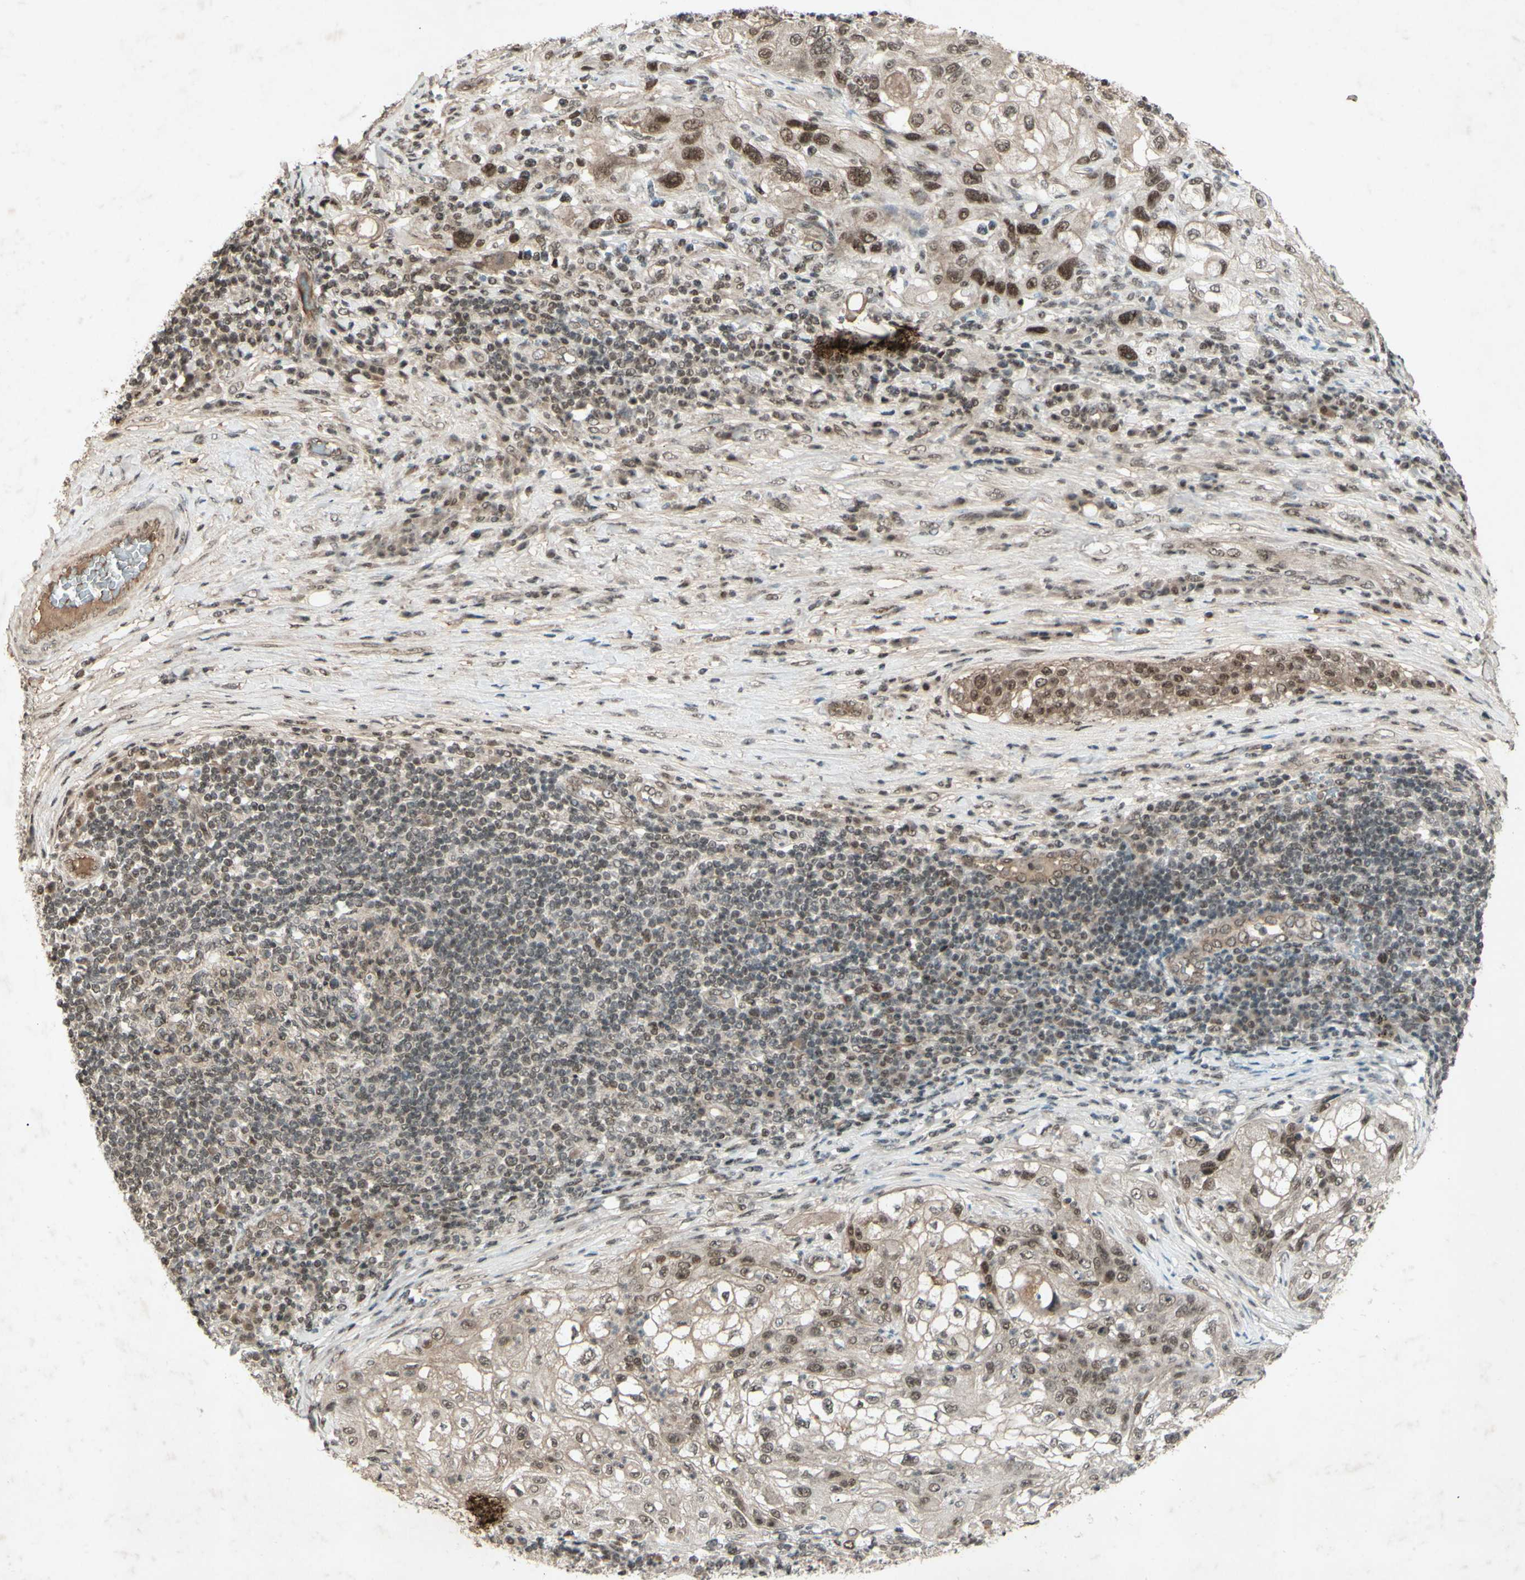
{"staining": {"intensity": "moderate", "quantity": ">75%", "location": "nuclear"}, "tissue": "lung cancer", "cell_type": "Tumor cells", "image_type": "cancer", "snomed": [{"axis": "morphology", "description": "Inflammation, NOS"}, {"axis": "morphology", "description": "Squamous cell carcinoma, NOS"}, {"axis": "topography", "description": "Lymph node"}, {"axis": "topography", "description": "Soft tissue"}, {"axis": "topography", "description": "Lung"}], "caption": "A brown stain shows moderate nuclear expression of a protein in squamous cell carcinoma (lung) tumor cells.", "gene": "SNW1", "patient": {"sex": "male", "age": 66}}